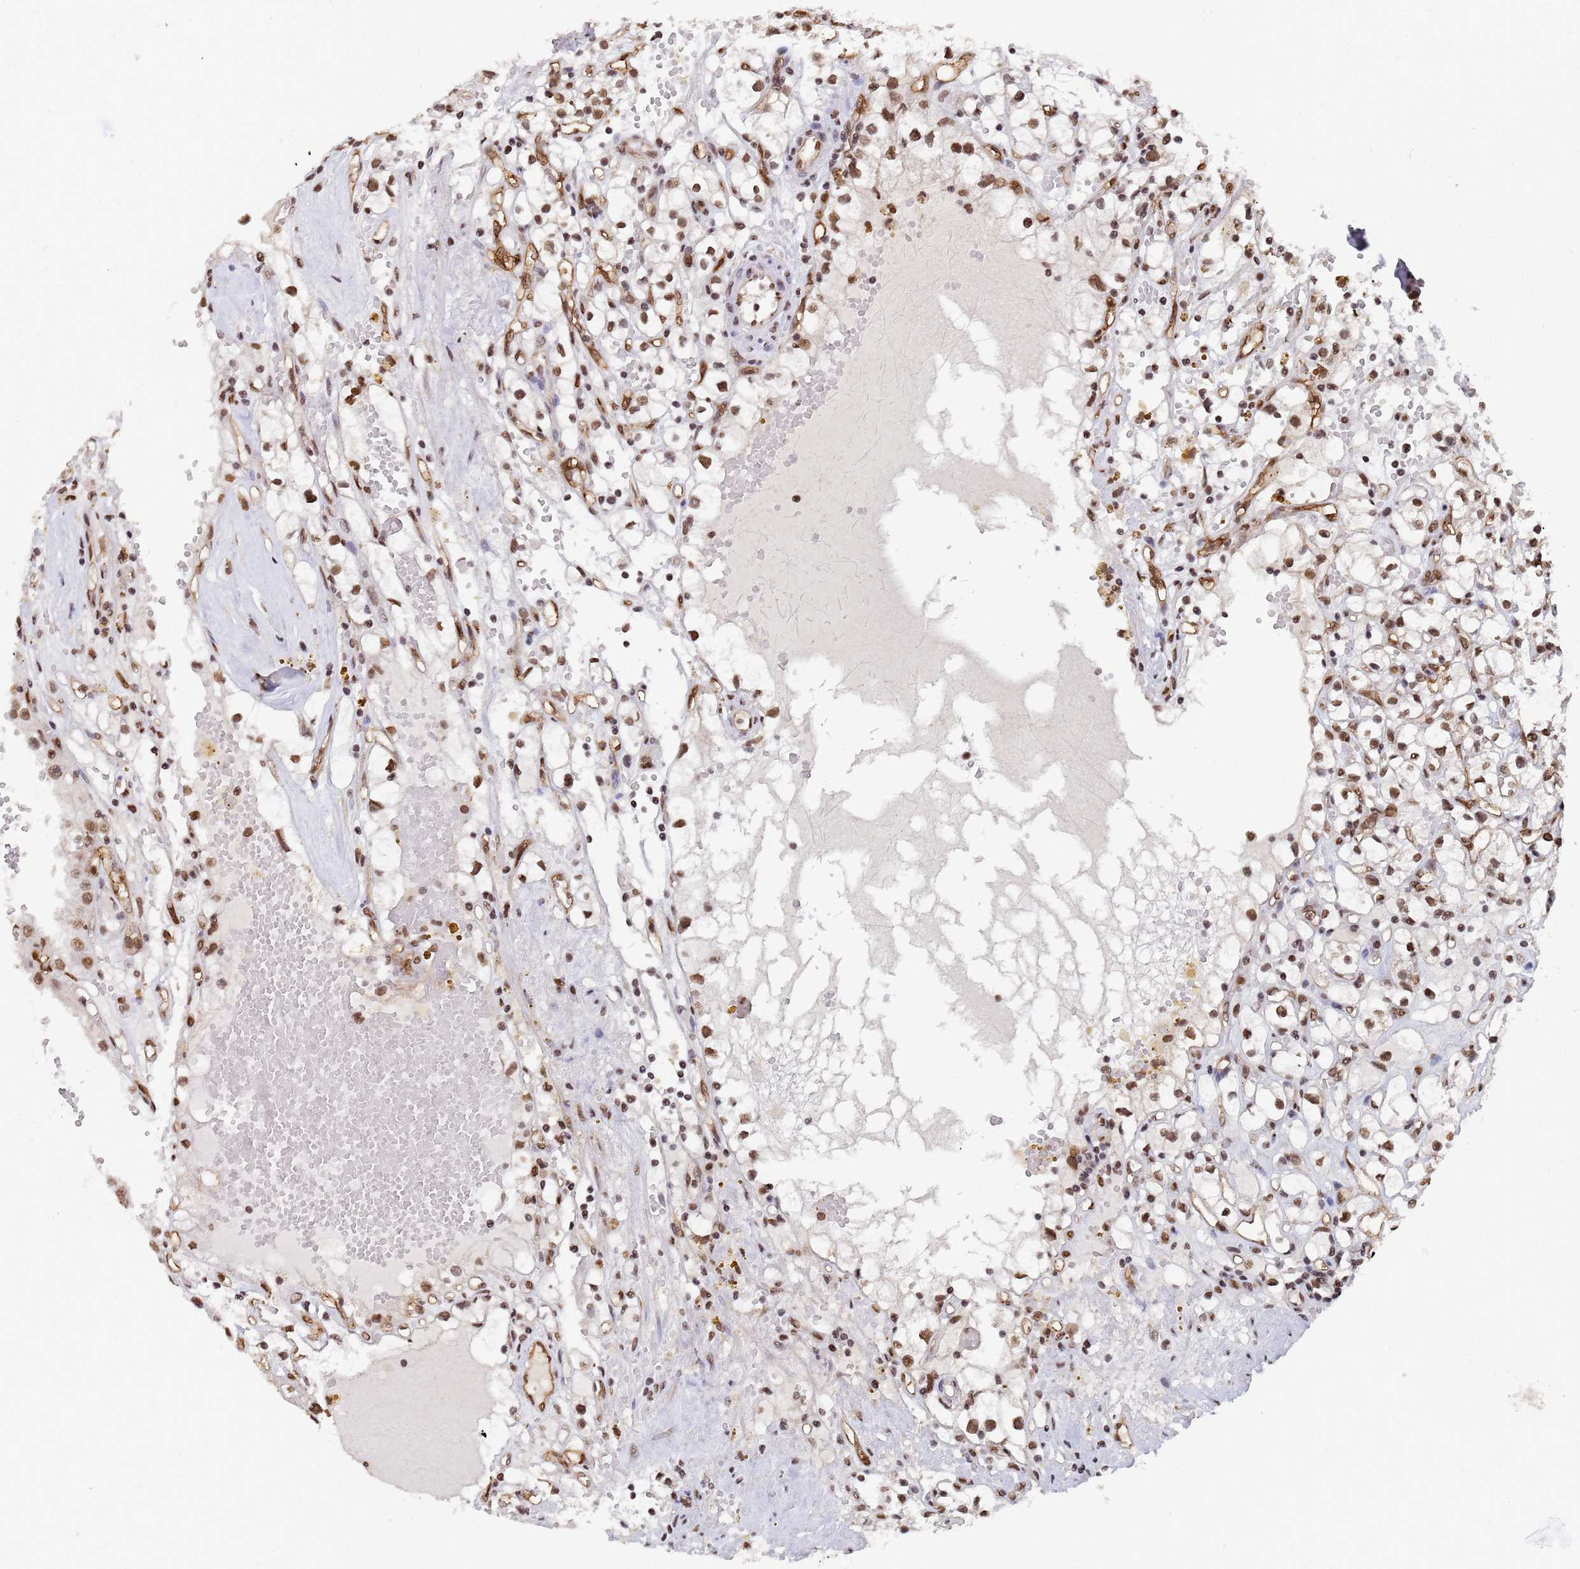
{"staining": {"intensity": "moderate", "quantity": ">75%", "location": "nuclear"}, "tissue": "renal cancer", "cell_type": "Tumor cells", "image_type": "cancer", "snomed": [{"axis": "morphology", "description": "Adenocarcinoma, NOS"}, {"axis": "topography", "description": "Kidney"}], "caption": "An image of renal cancer stained for a protein shows moderate nuclear brown staining in tumor cells.", "gene": "RAVER2", "patient": {"sex": "male", "age": 56}}